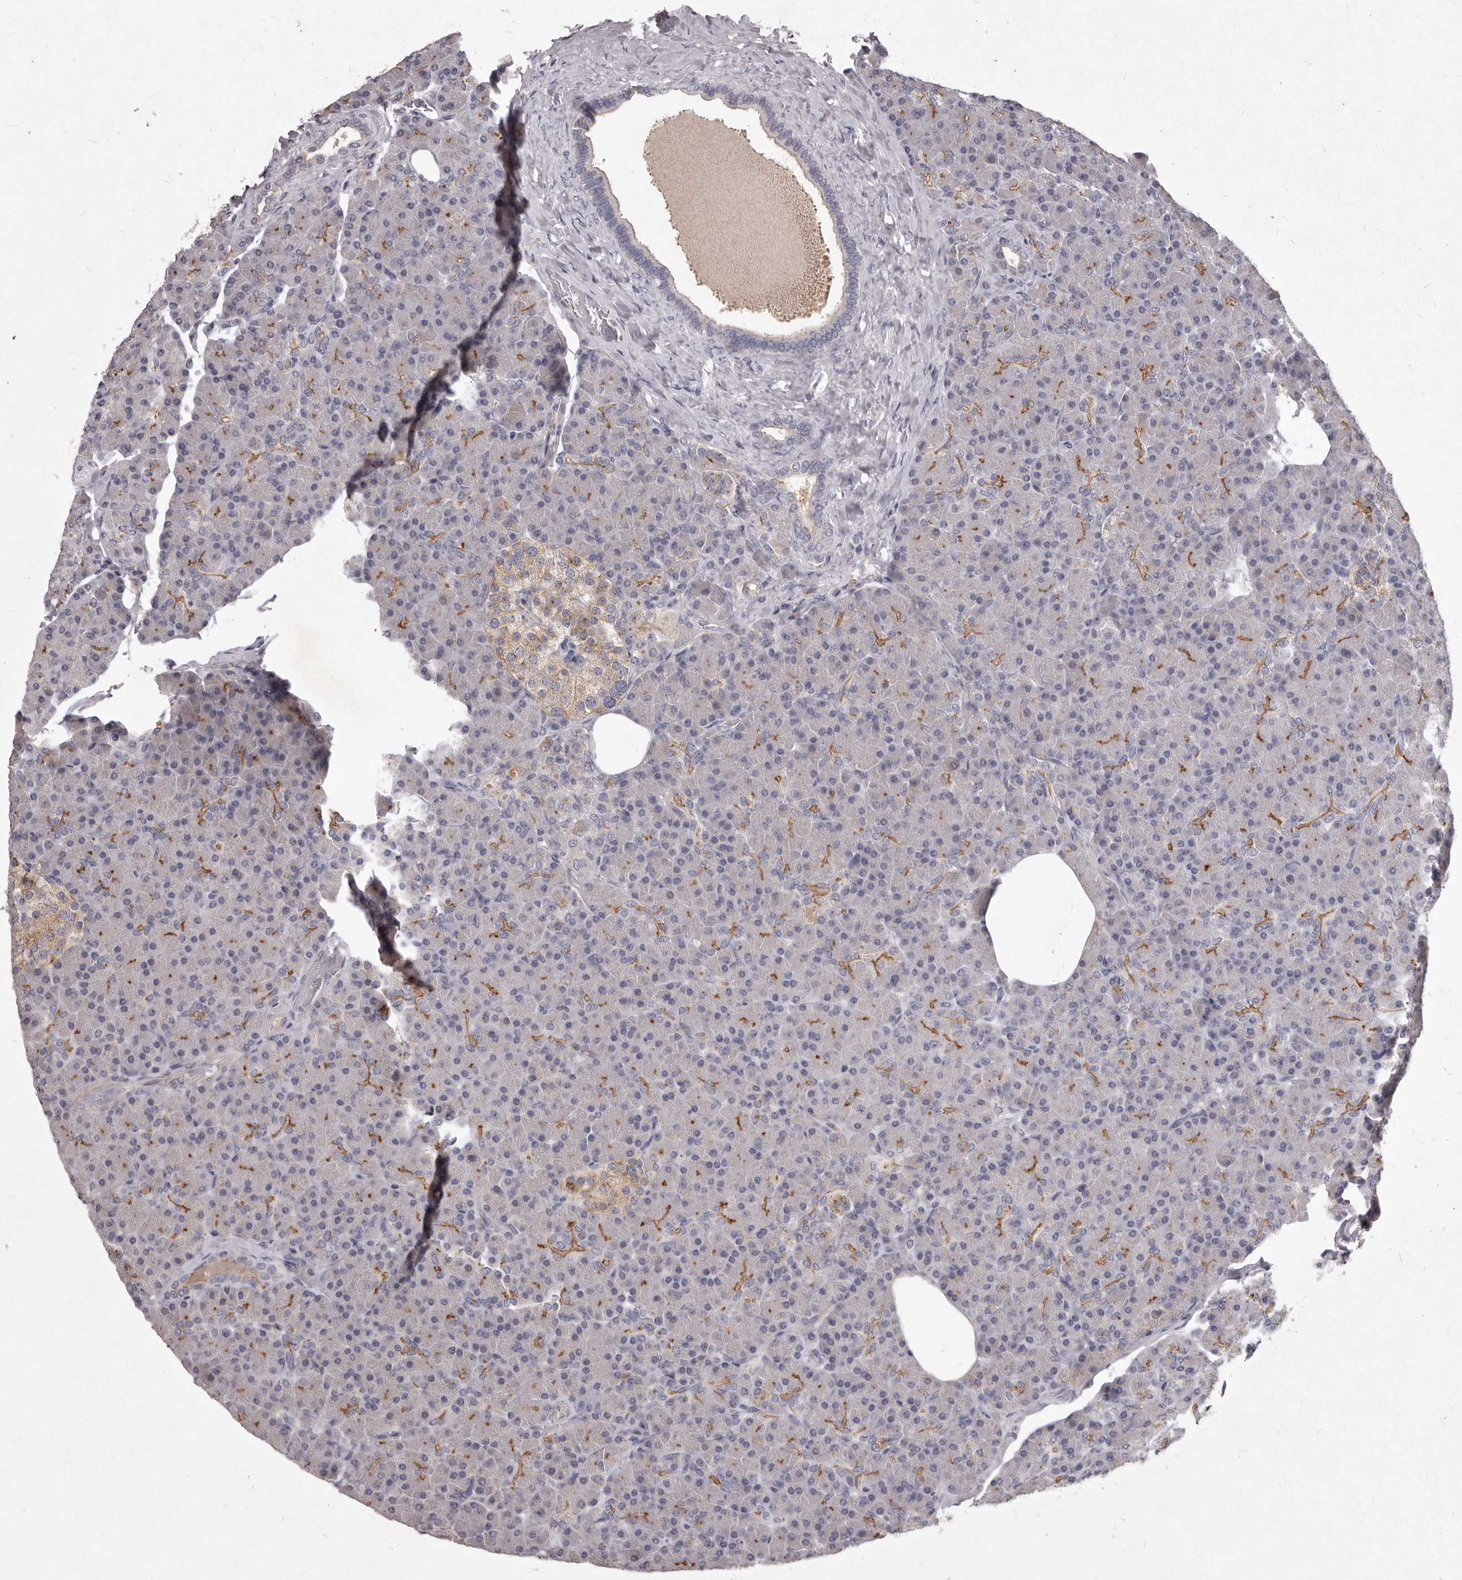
{"staining": {"intensity": "moderate", "quantity": "<25%", "location": "cytoplasmic/membranous"}, "tissue": "pancreas", "cell_type": "Exocrine glandular cells", "image_type": "normal", "snomed": [{"axis": "morphology", "description": "Normal tissue, NOS"}, {"axis": "topography", "description": "Pancreas"}], "caption": "This is a photomicrograph of immunohistochemistry (IHC) staining of normal pancreas, which shows moderate expression in the cytoplasmic/membranous of exocrine glandular cells.", "gene": "GPRC5C", "patient": {"sex": "female", "age": 43}}